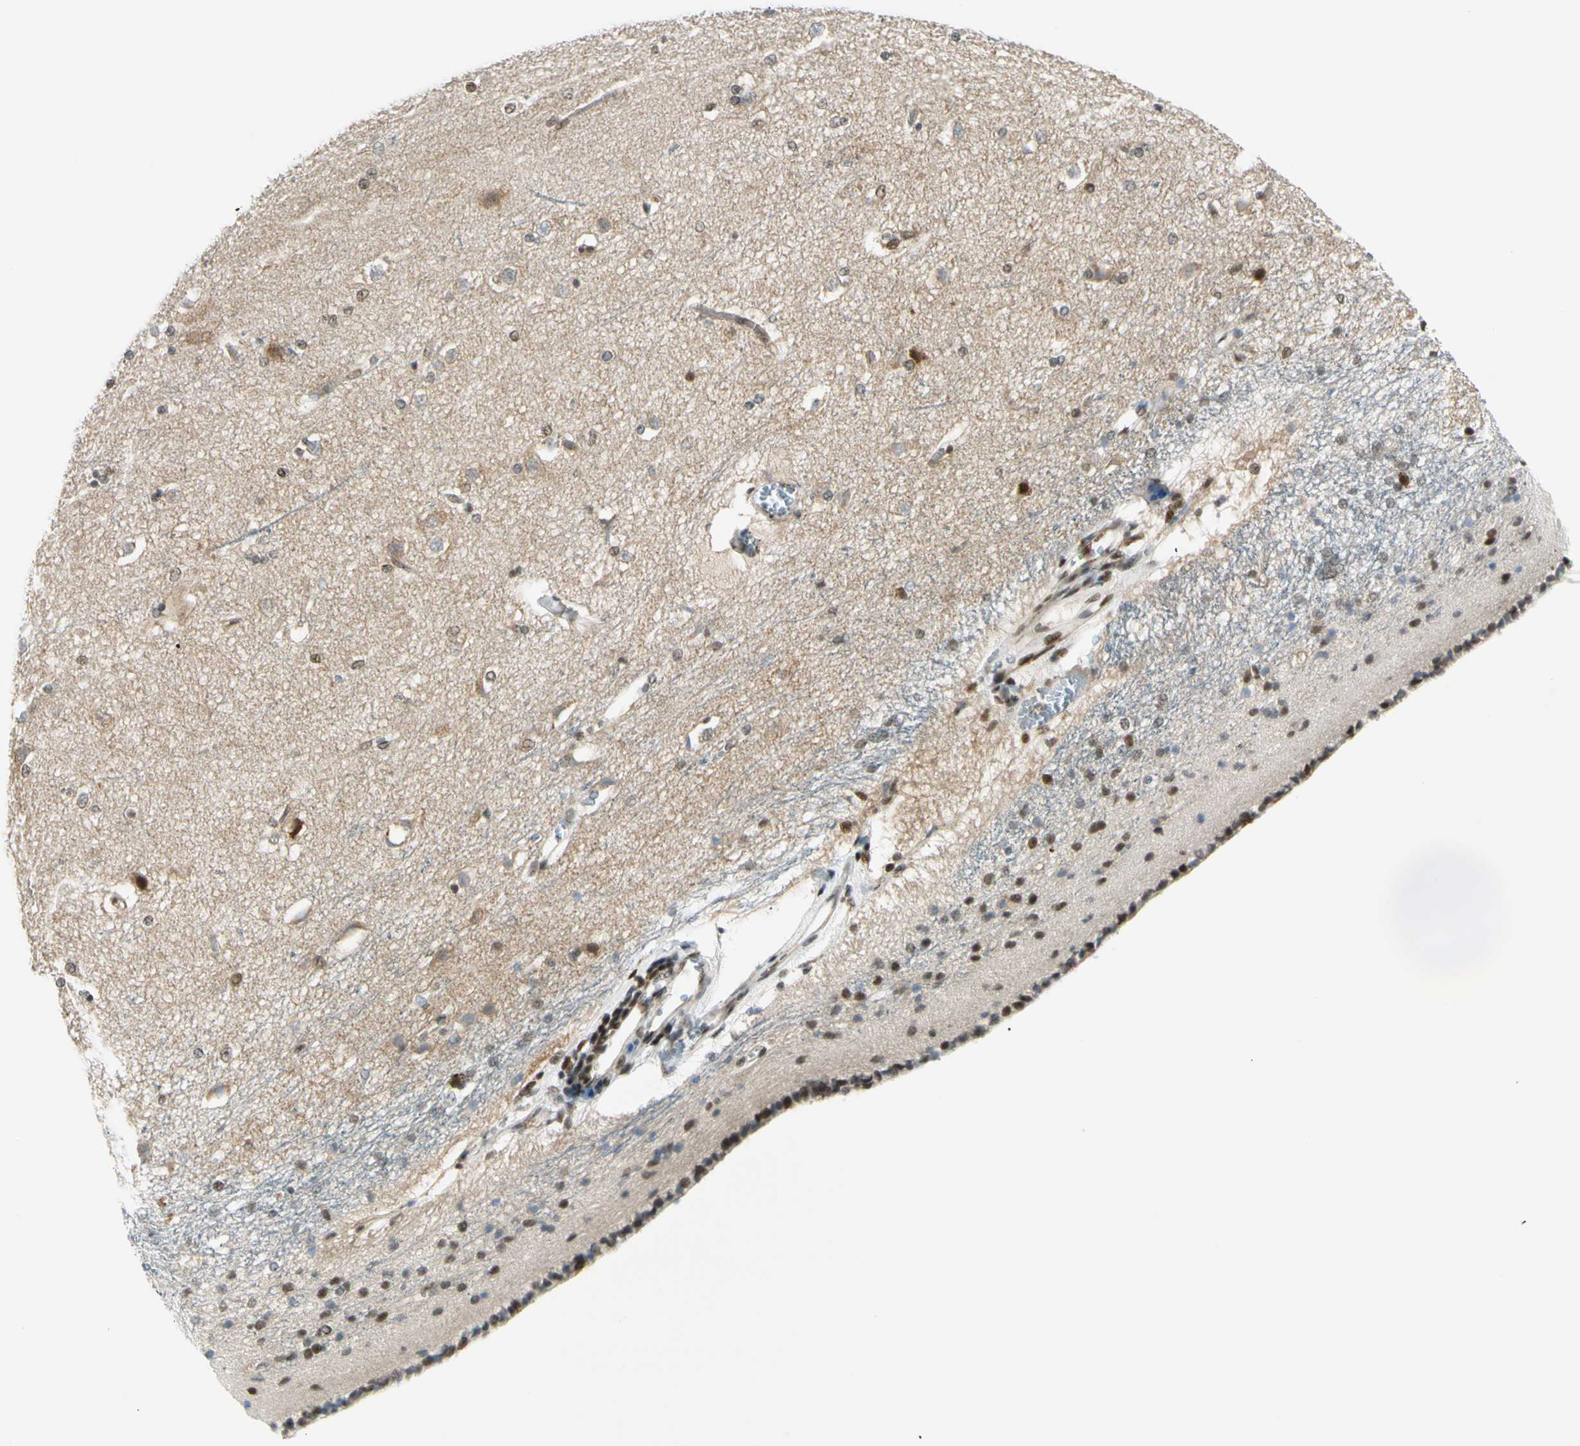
{"staining": {"intensity": "weak", "quantity": "<25%", "location": "nuclear"}, "tissue": "caudate", "cell_type": "Glial cells", "image_type": "normal", "snomed": [{"axis": "morphology", "description": "Normal tissue, NOS"}, {"axis": "topography", "description": "Lateral ventricle wall"}], "caption": "The photomicrograph exhibits no staining of glial cells in benign caudate.", "gene": "DAXX", "patient": {"sex": "female", "age": 19}}